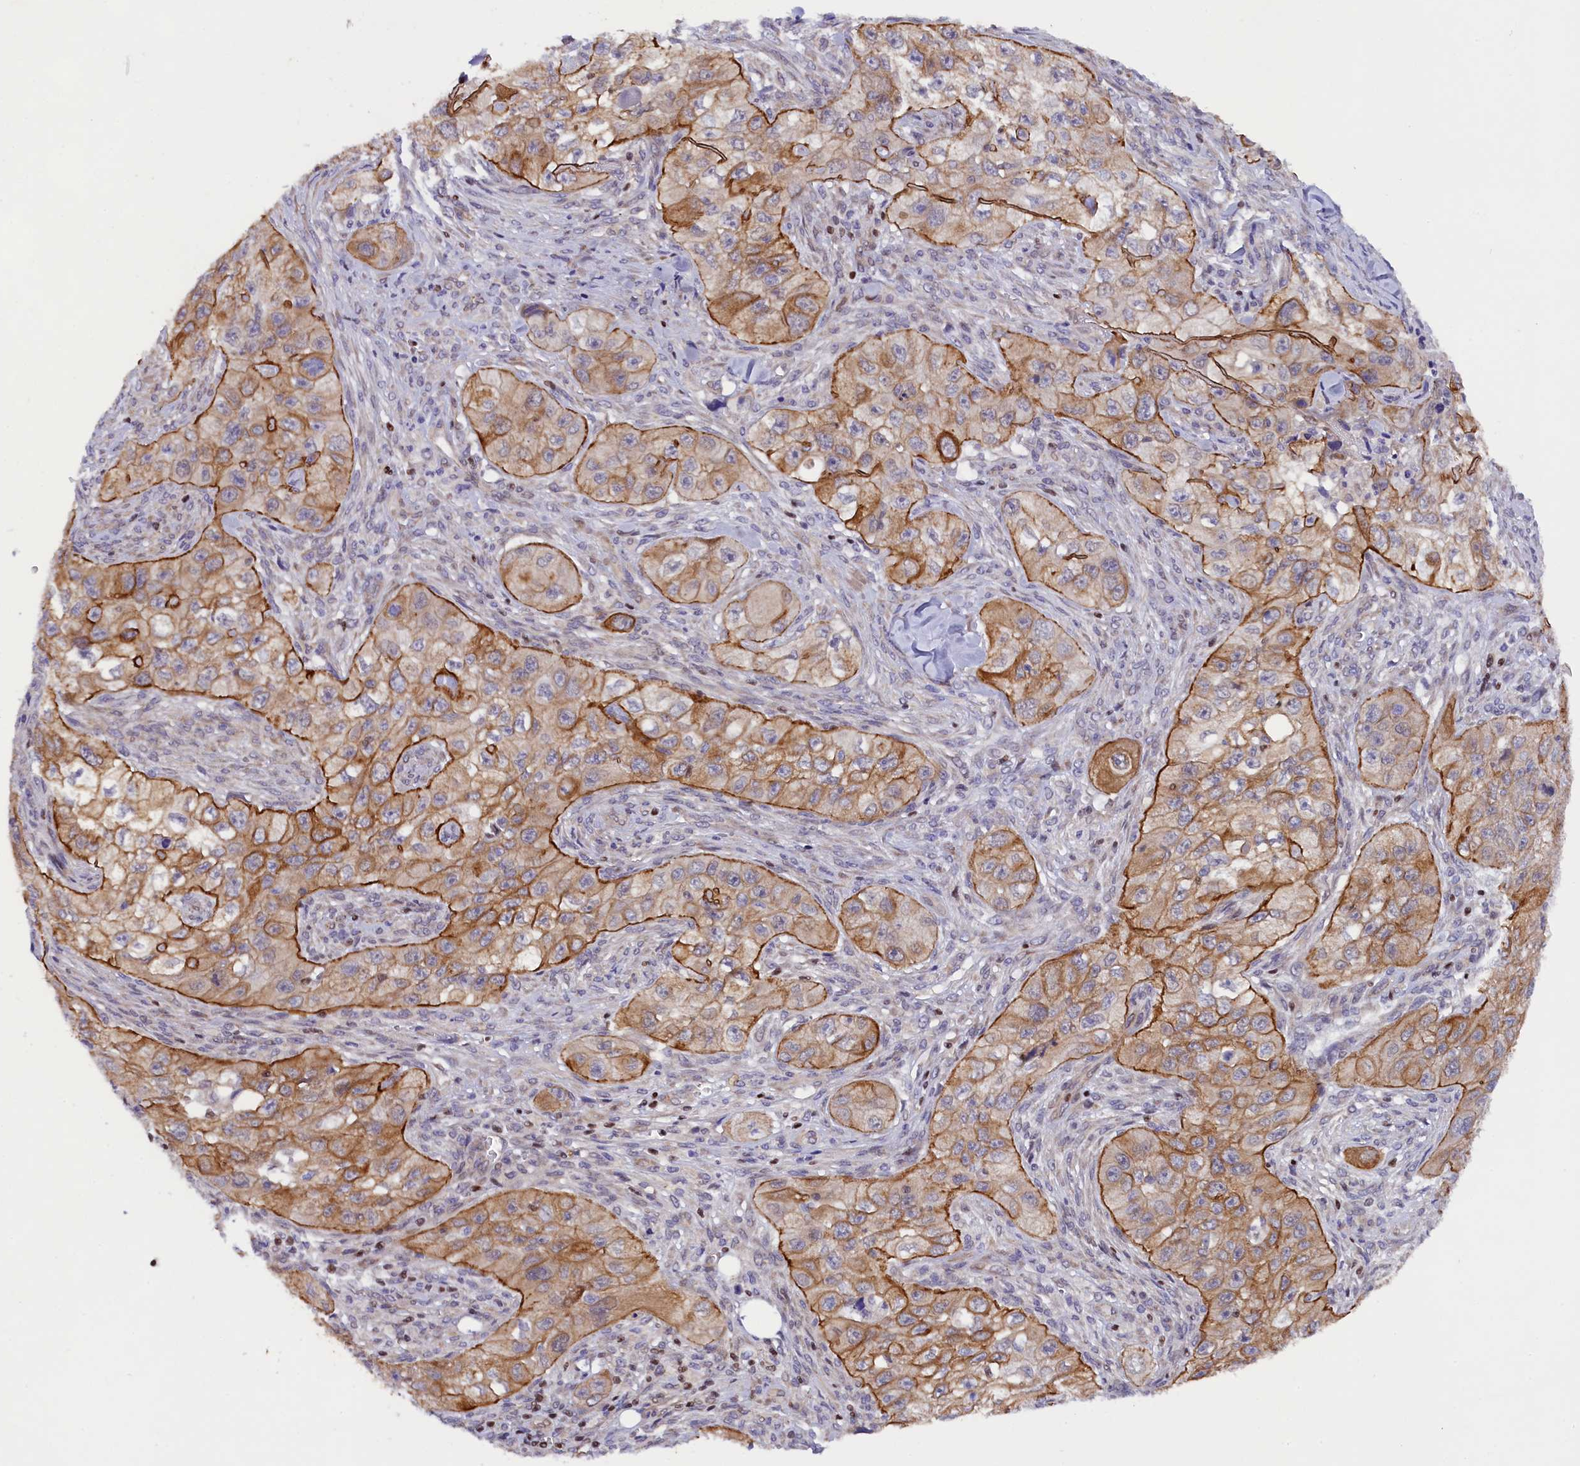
{"staining": {"intensity": "moderate", "quantity": ">75%", "location": "cytoplasmic/membranous"}, "tissue": "skin cancer", "cell_type": "Tumor cells", "image_type": "cancer", "snomed": [{"axis": "morphology", "description": "Squamous cell carcinoma, NOS"}, {"axis": "topography", "description": "Skin"}, {"axis": "topography", "description": "Subcutis"}], "caption": "A brown stain highlights moderate cytoplasmic/membranous staining of a protein in human squamous cell carcinoma (skin) tumor cells.", "gene": "SP4", "patient": {"sex": "male", "age": 73}}